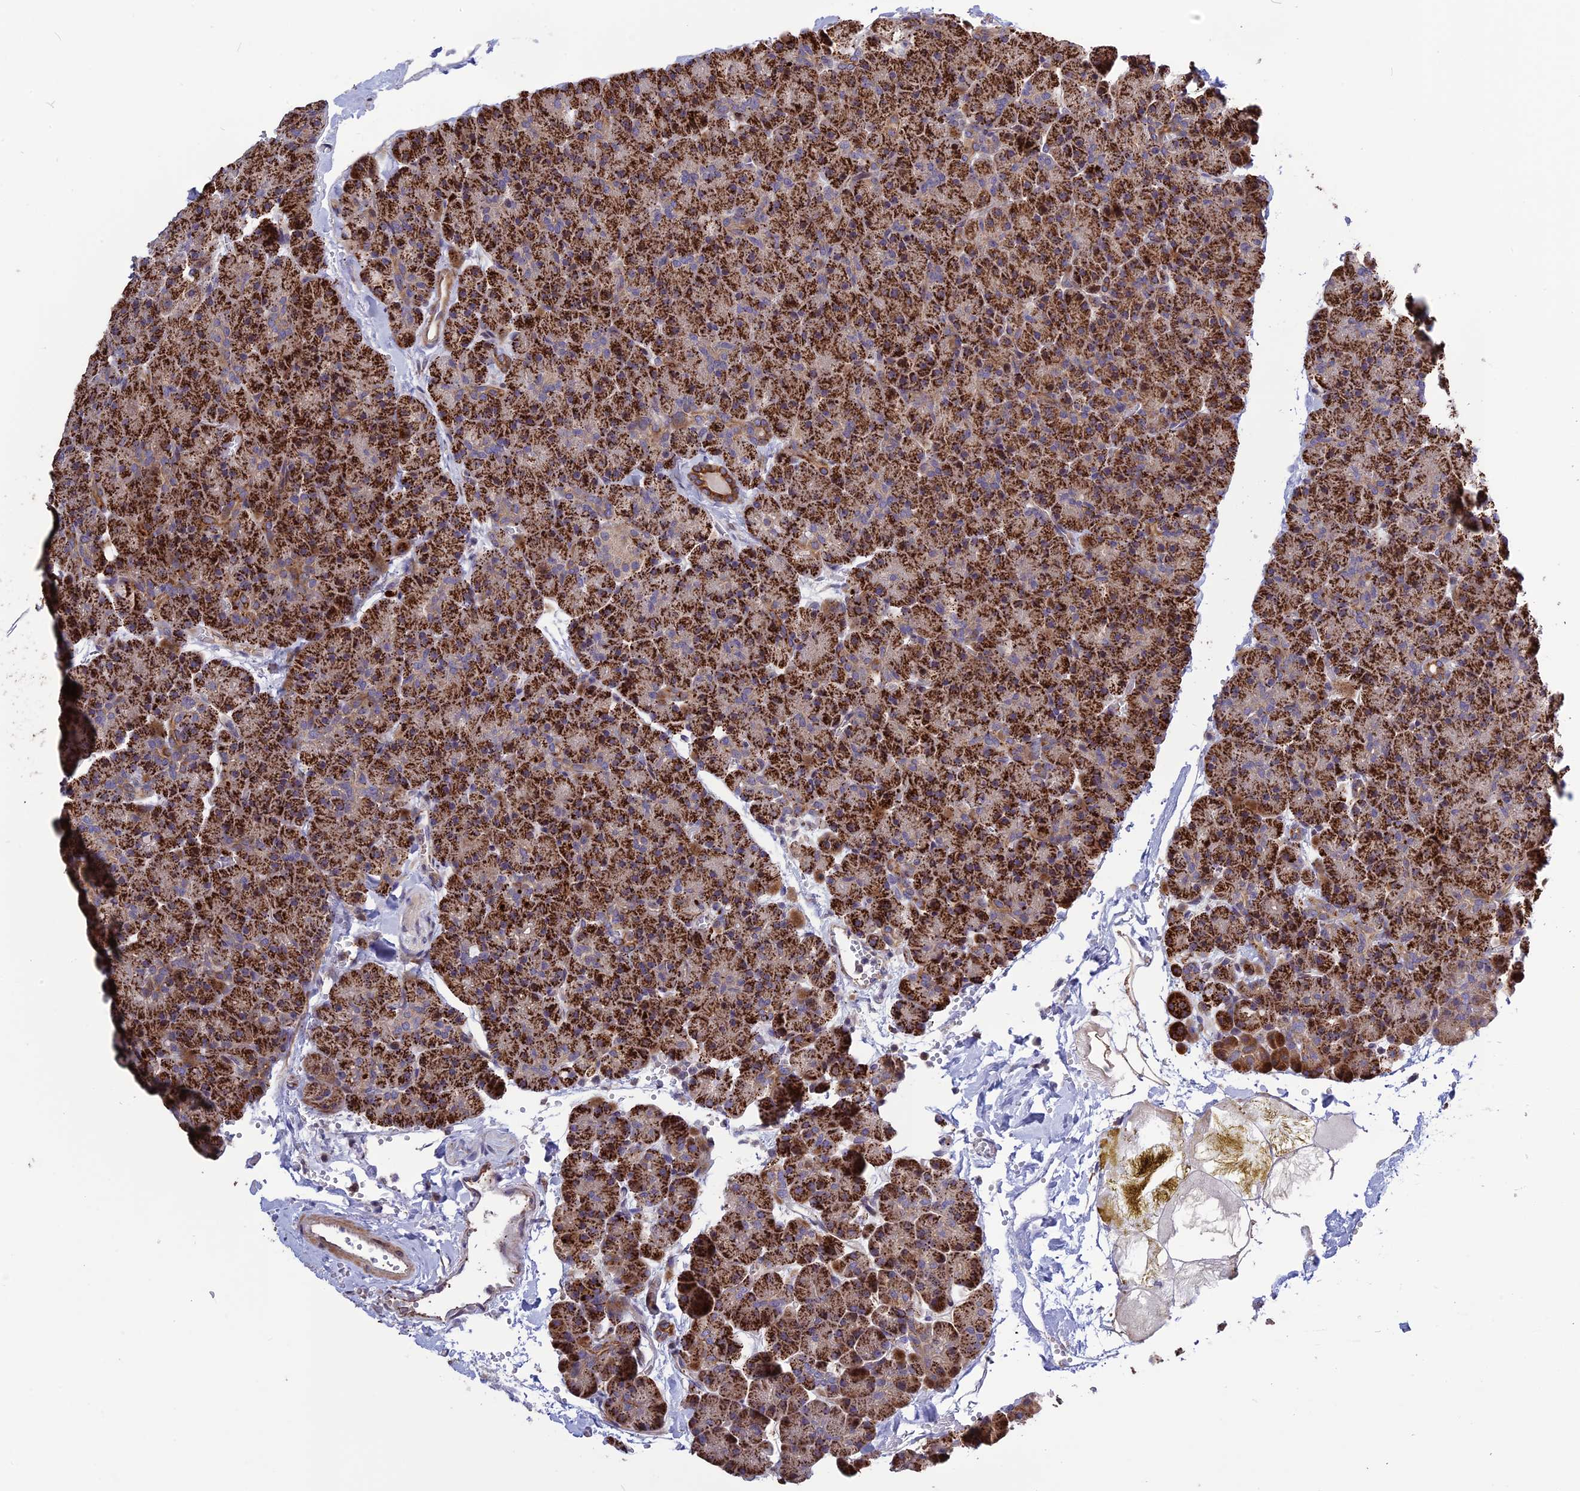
{"staining": {"intensity": "strong", "quantity": ">75%", "location": "cytoplasmic/membranous"}, "tissue": "pancreas", "cell_type": "Exocrine glandular cells", "image_type": "normal", "snomed": [{"axis": "morphology", "description": "Normal tissue, NOS"}, {"axis": "topography", "description": "Pancreas"}], "caption": "A histopathology image of pancreas stained for a protein demonstrates strong cytoplasmic/membranous brown staining in exocrine glandular cells. (DAB IHC, brown staining for protein, blue staining for nuclei).", "gene": "SPG21", "patient": {"sex": "male", "age": 36}}